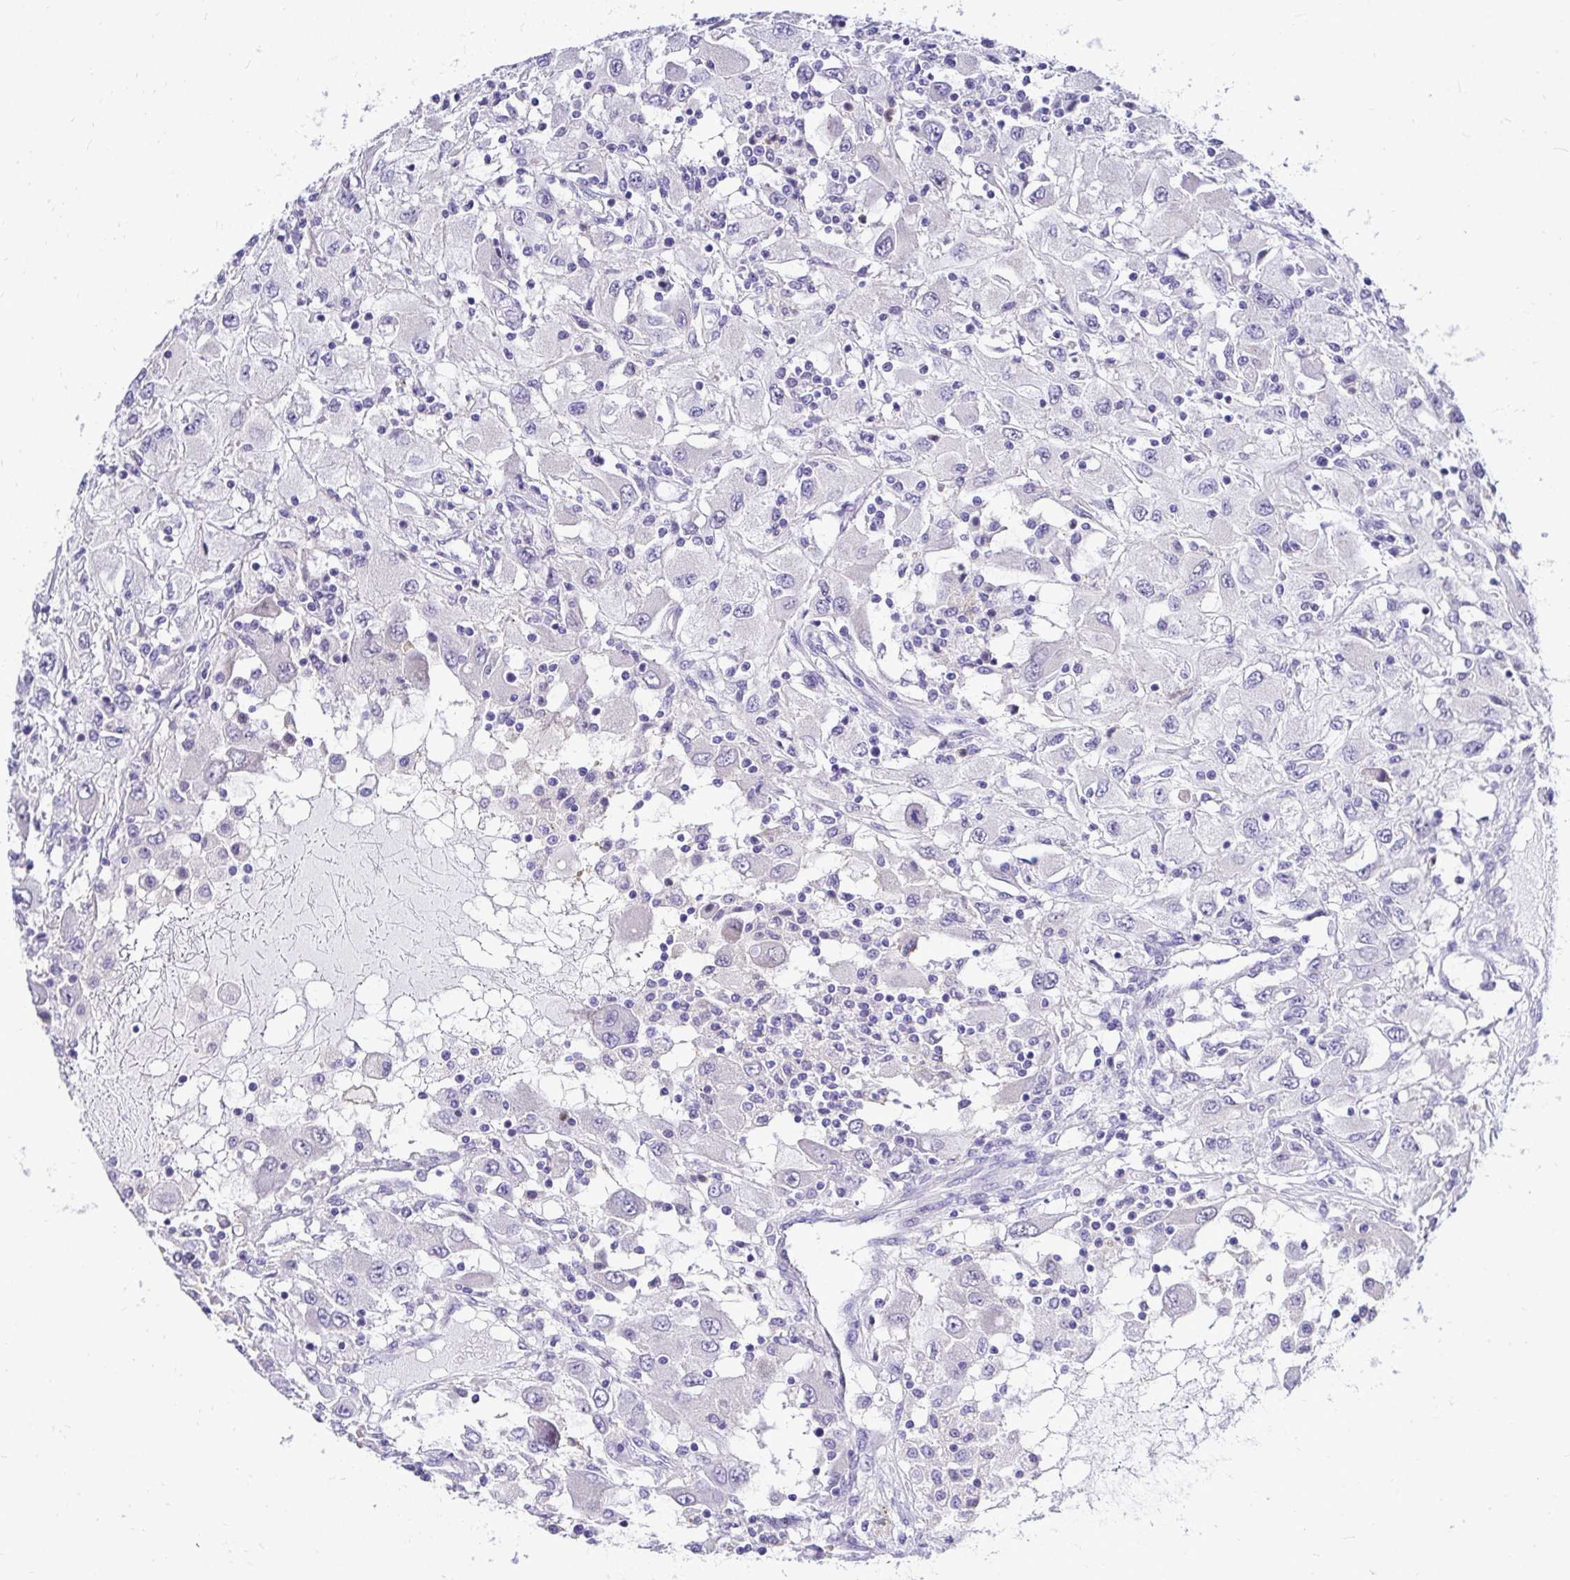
{"staining": {"intensity": "negative", "quantity": "none", "location": "none"}, "tissue": "renal cancer", "cell_type": "Tumor cells", "image_type": "cancer", "snomed": [{"axis": "morphology", "description": "Adenocarcinoma, NOS"}, {"axis": "topography", "description": "Kidney"}], "caption": "A photomicrograph of human renal cancer is negative for staining in tumor cells. (Immunohistochemistry, brightfield microscopy, high magnification).", "gene": "ZSWIM9", "patient": {"sex": "female", "age": 67}}